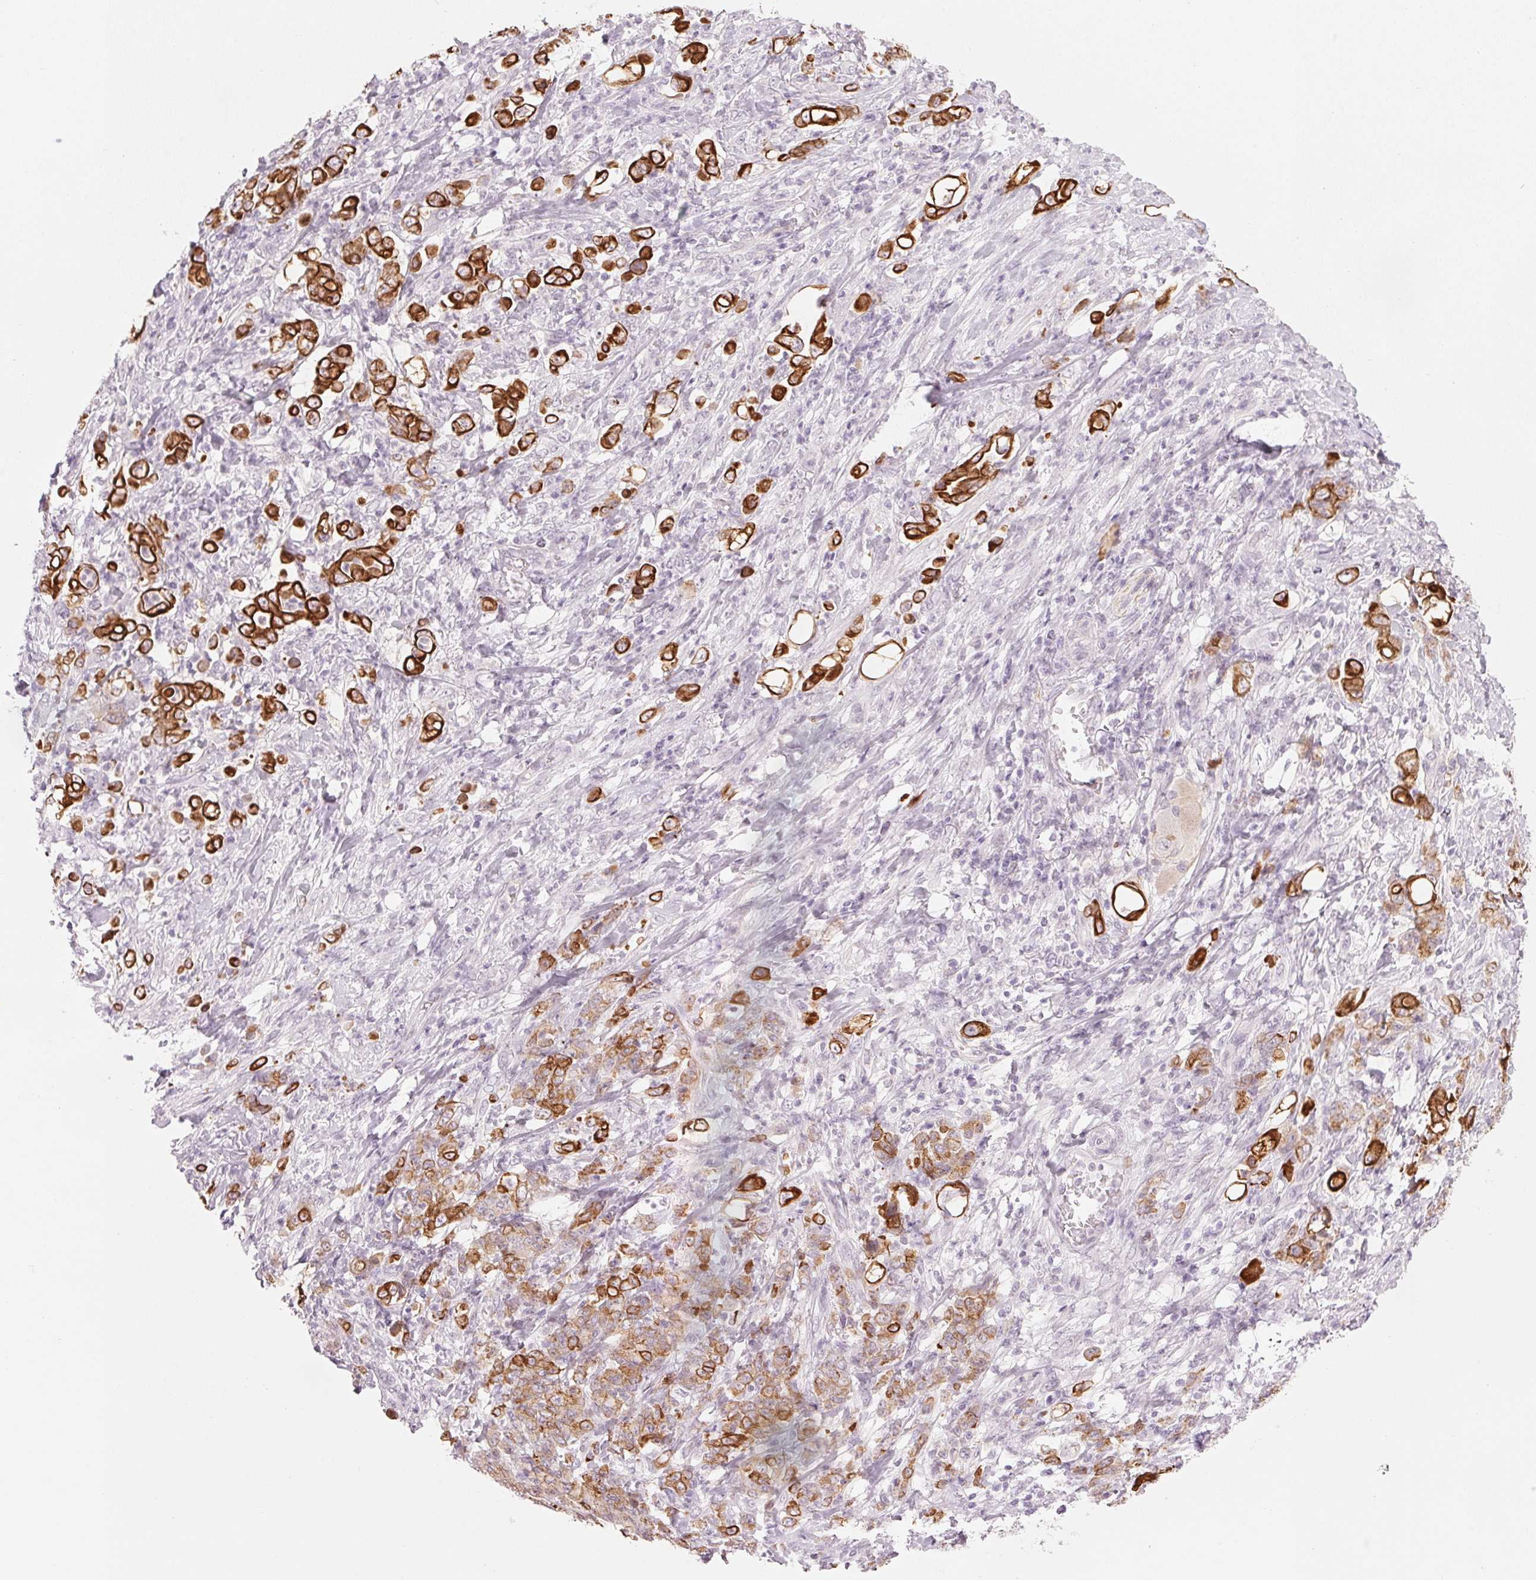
{"staining": {"intensity": "strong", "quantity": "25%-75%", "location": "cytoplasmic/membranous"}, "tissue": "stomach cancer", "cell_type": "Tumor cells", "image_type": "cancer", "snomed": [{"axis": "morphology", "description": "Adenocarcinoma, NOS"}, {"axis": "topography", "description": "Stomach"}], "caption": "DAB immunohistochemical staining of human stomach cancer reveals strong cytoplasmic/membranous protein positivity in about 25%-75% of tumor cells.", "gene": "SCTR", "patient": {"sex": "female", "age": 79}}